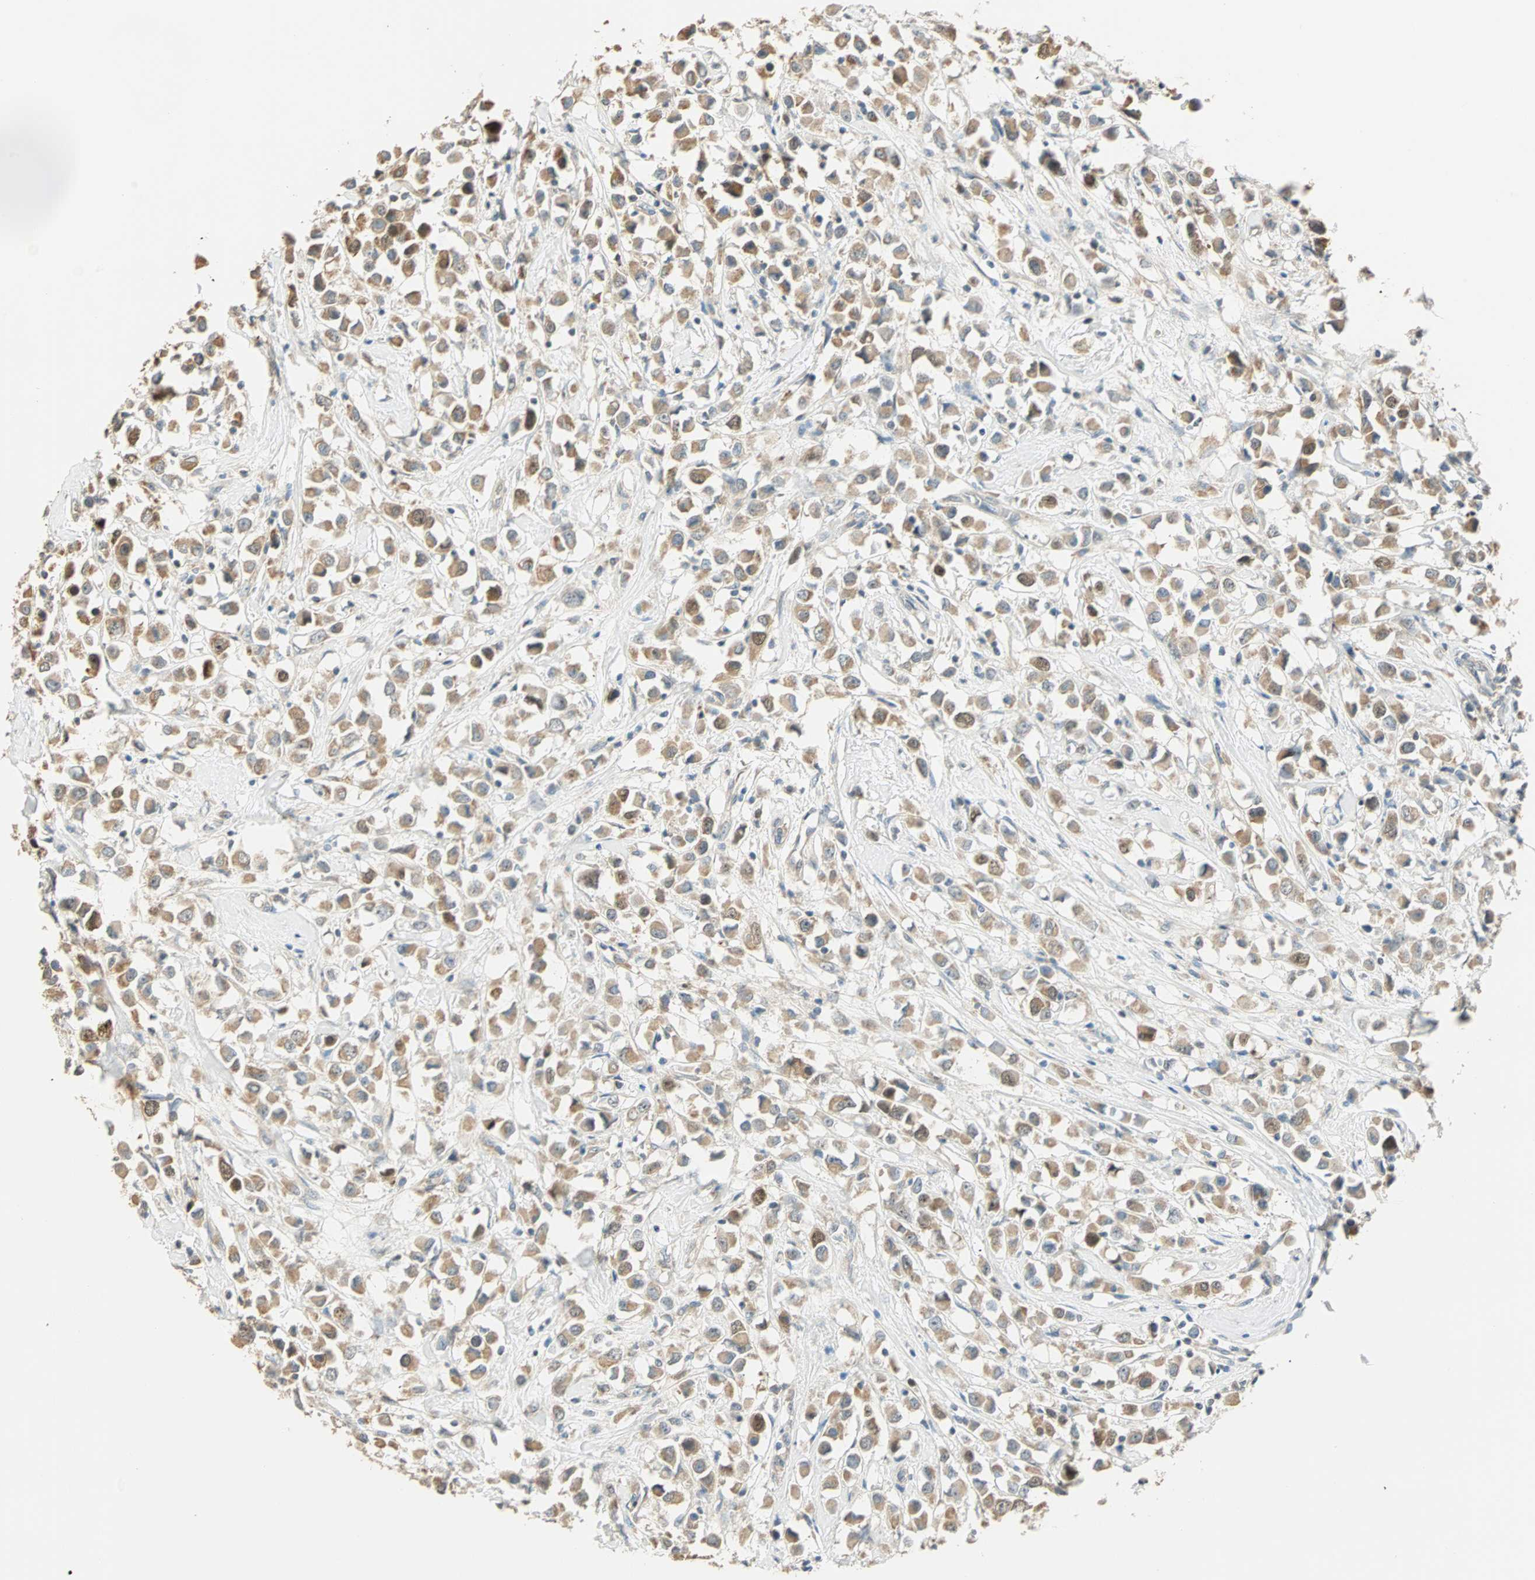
{"staining": {"intensity": "moderate", "quantity": ">75%", "location": "cytoplasmic/membranous"}, "tissue": "breast cancer", "cell_type": "Tumor cells", "image_type": "cancer", "snomed": [{"axis": "morphology", "description": "Duct carcinoma"}, {"axis": "topography", "description": "Breast"}], "caption": "A high-resolution micrograph shows immunohistochemistry staining of breast cancer, which displays moderate cytoplasmic/membranous staining in approximately >75% of tumor cells. The staining was performed using DAB (3,3'-diaminobenzidine) to visualize the protein expression in brown, while the nuclei were stained in blue with hematoxylin (Magnification: 20x).", "gene": "RAD18", "patient": {"sex": "female", "age": 61}}